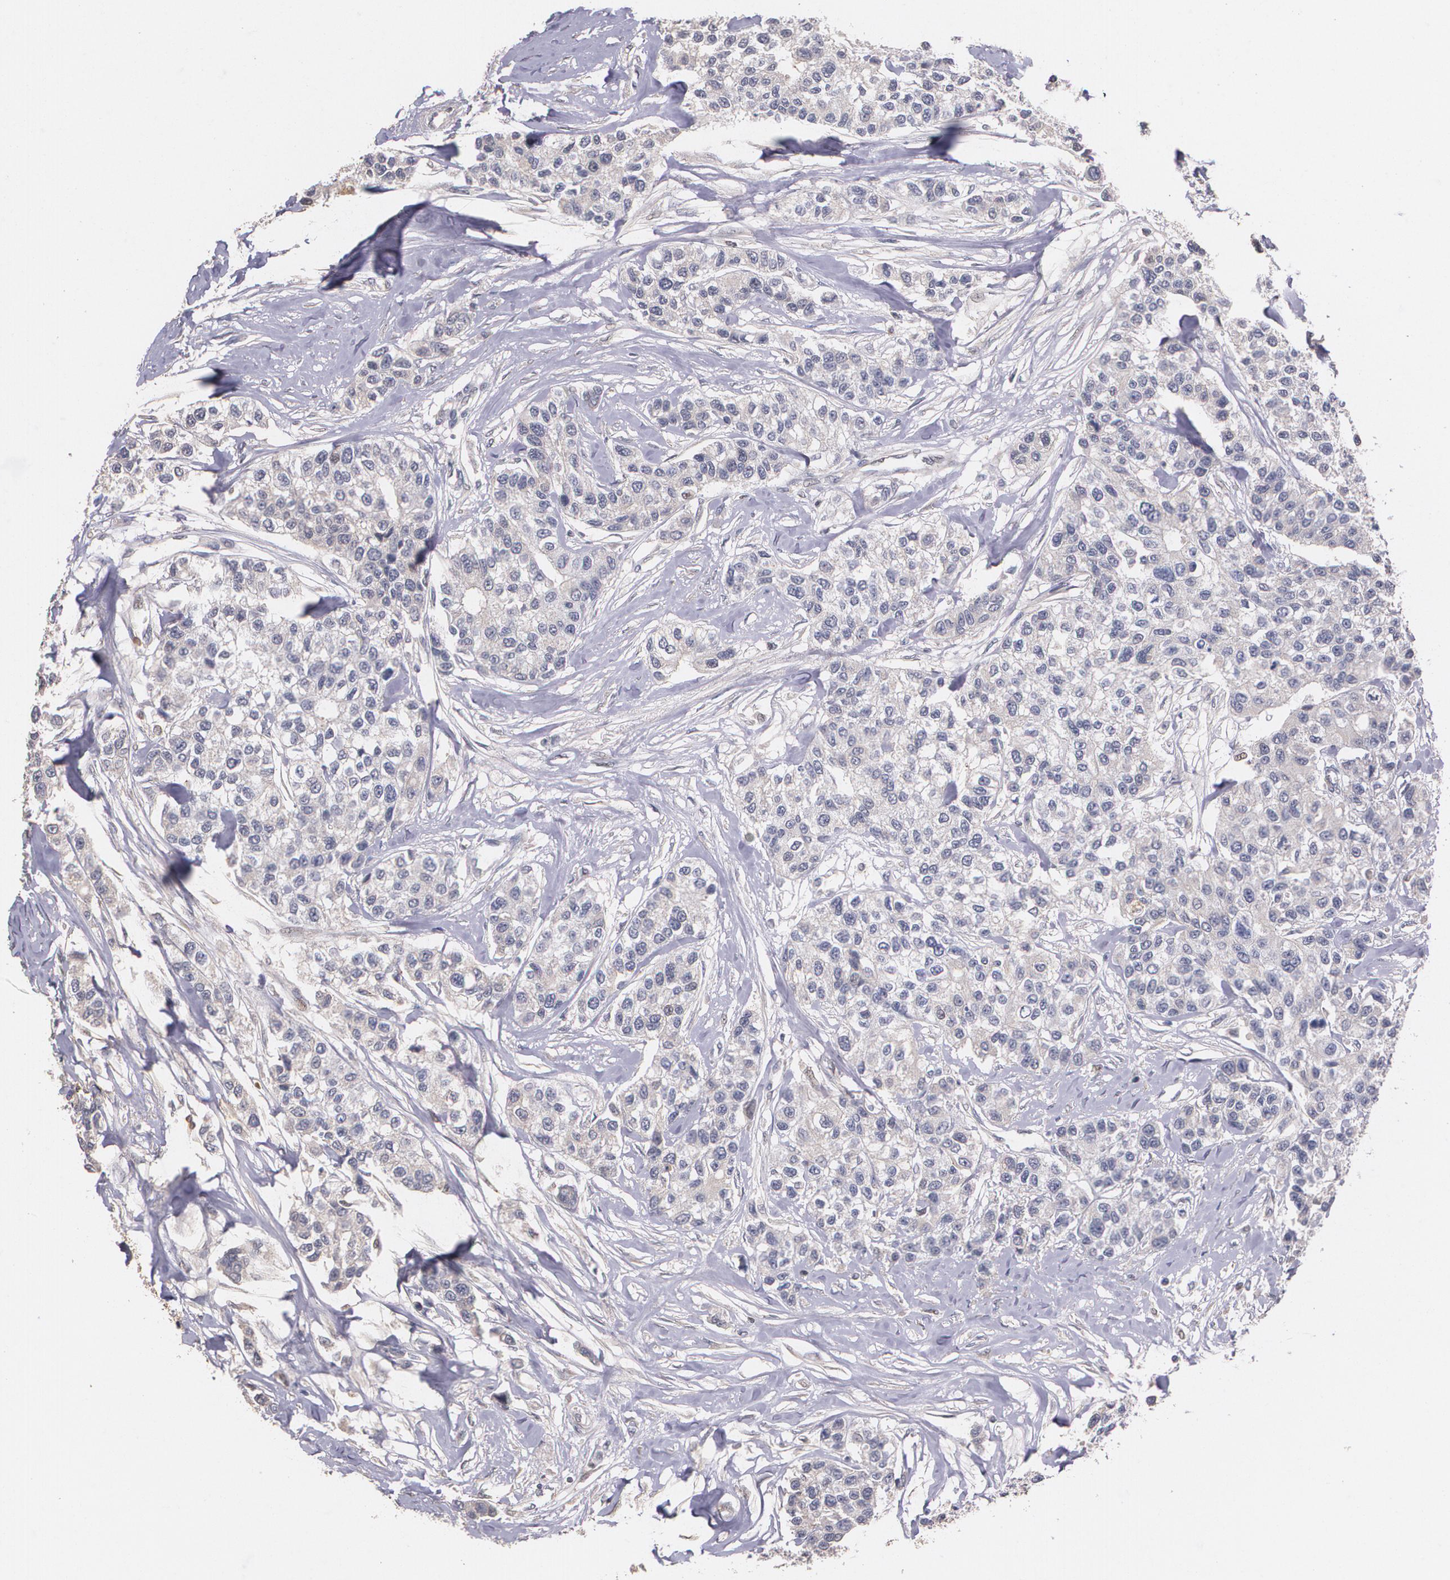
{"staining": {"intensity": "weak", "quantity": "25%-75%", "location": "cytoplasmic/membranous"}, "tissue": "breast cancer", "cell_type": "Tumor cells", "image_type": "cancer", "snomed": [{"axis": "morphology", "description": "Duct carcinoma"}, {"axis": "topography", "description": "Breast"}], "caption": "A histopathology image showing weak cytoplasmic/membranous expression in about 25%-75% of tumor cells in breast cancer (invasive ductal carcinoma), as visualized by brown immunohistochemical staining.", "gene": "PTS", "patient": {"sex": "female", "age": 51}}